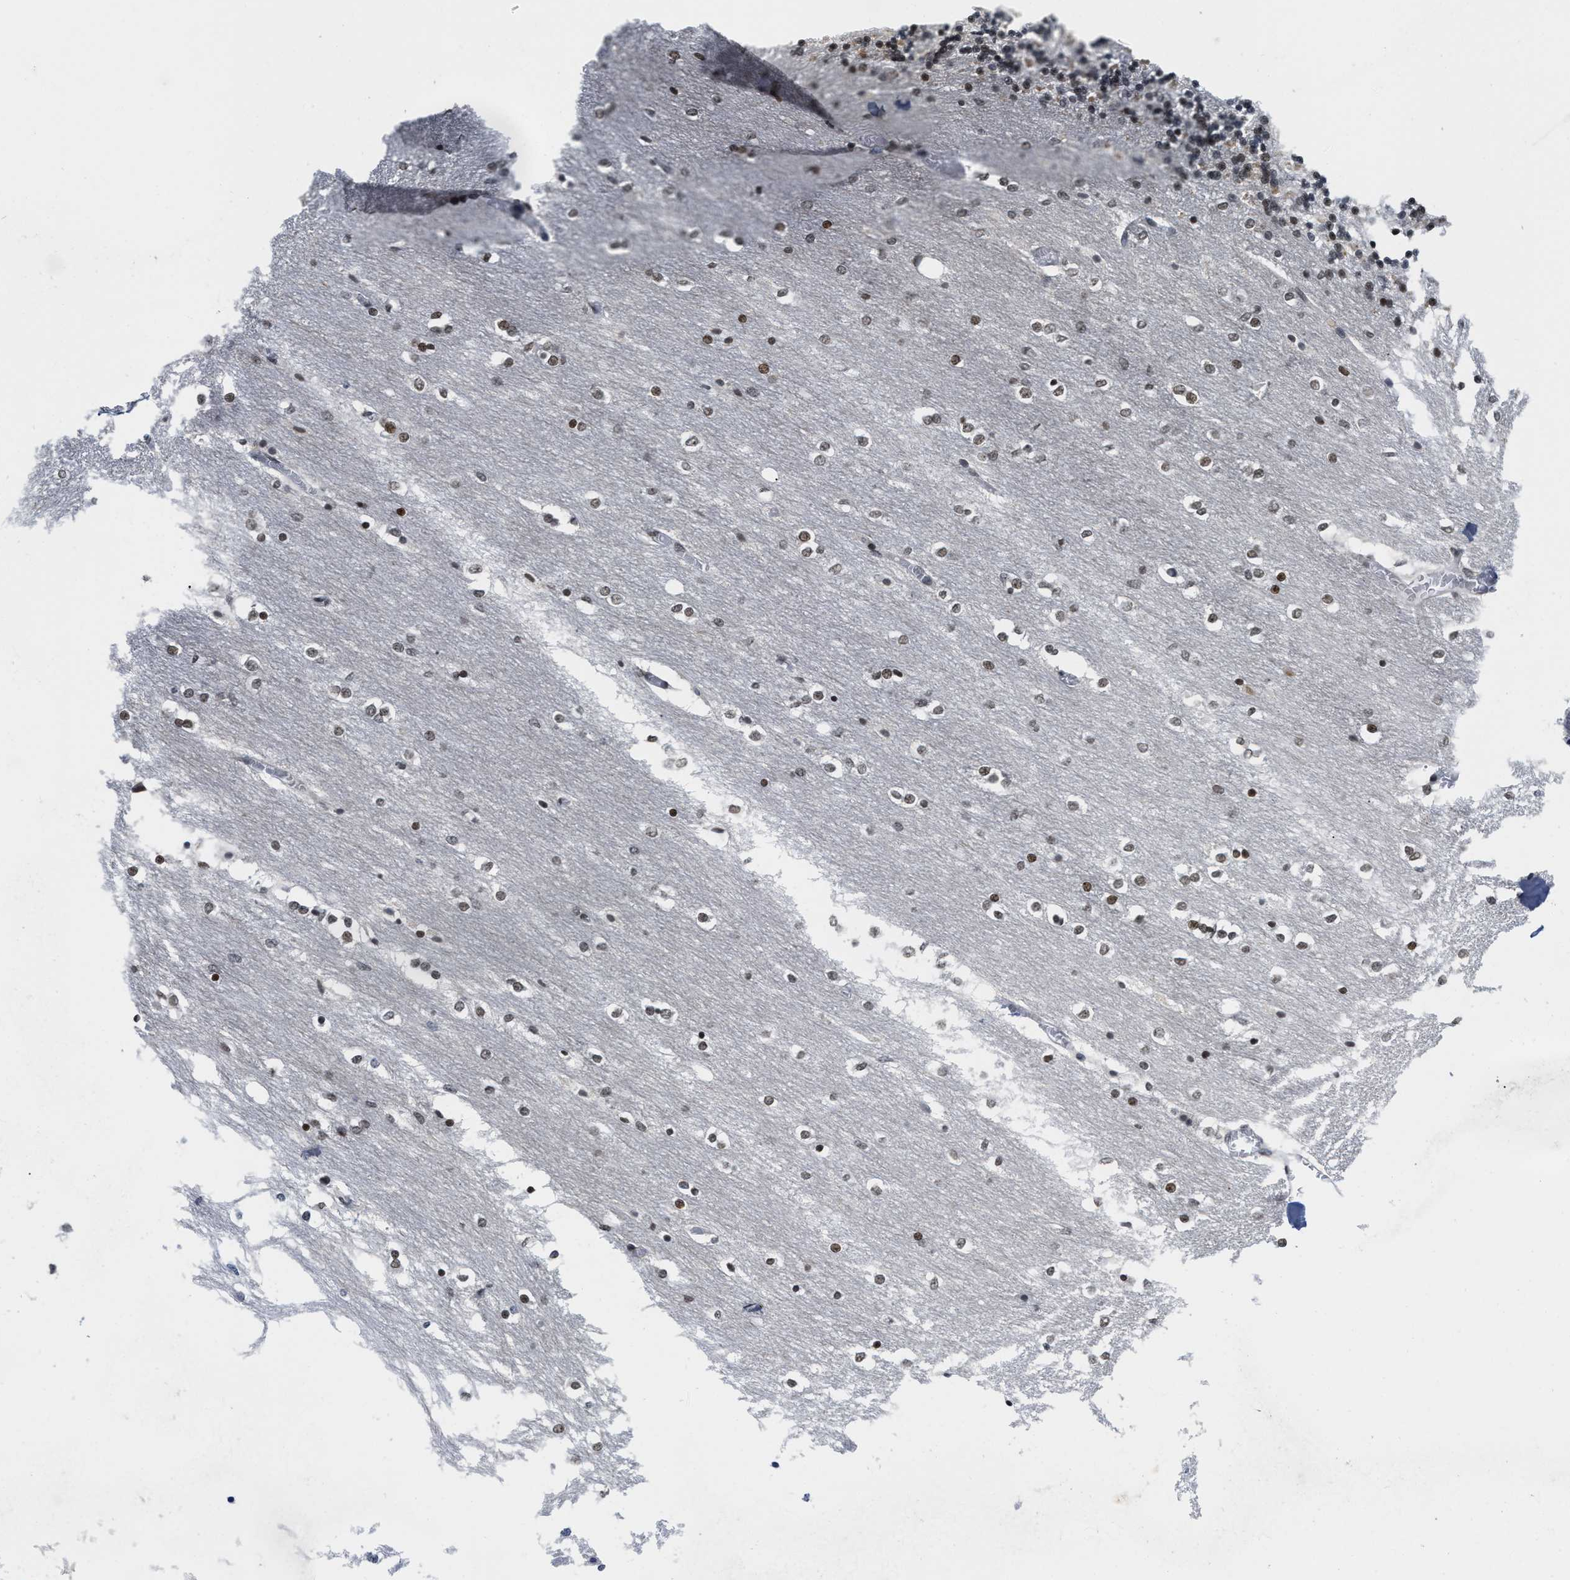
{"staining": {"intensity": "moderate", "quantity": "25%-75%", "location": "nuclear"}, "tissue": "cerebellum", "cell_type": "Cells in granular layer", "image_type": "normal", "snomed": [{"axis": "morphology", "description": "Normal tissue, NOS"}, {"axis": "topography", "description": "Cerebellum"}], "caption": "This image displays immunohistochemistry (IHC) staining of unremarkable human cerebellum, with medium moderate nuclear positivity in about 25%-75% of cells in granular layer.", "gene": "ANKRD6", "patient": {"sex": "female", "age": 54}}